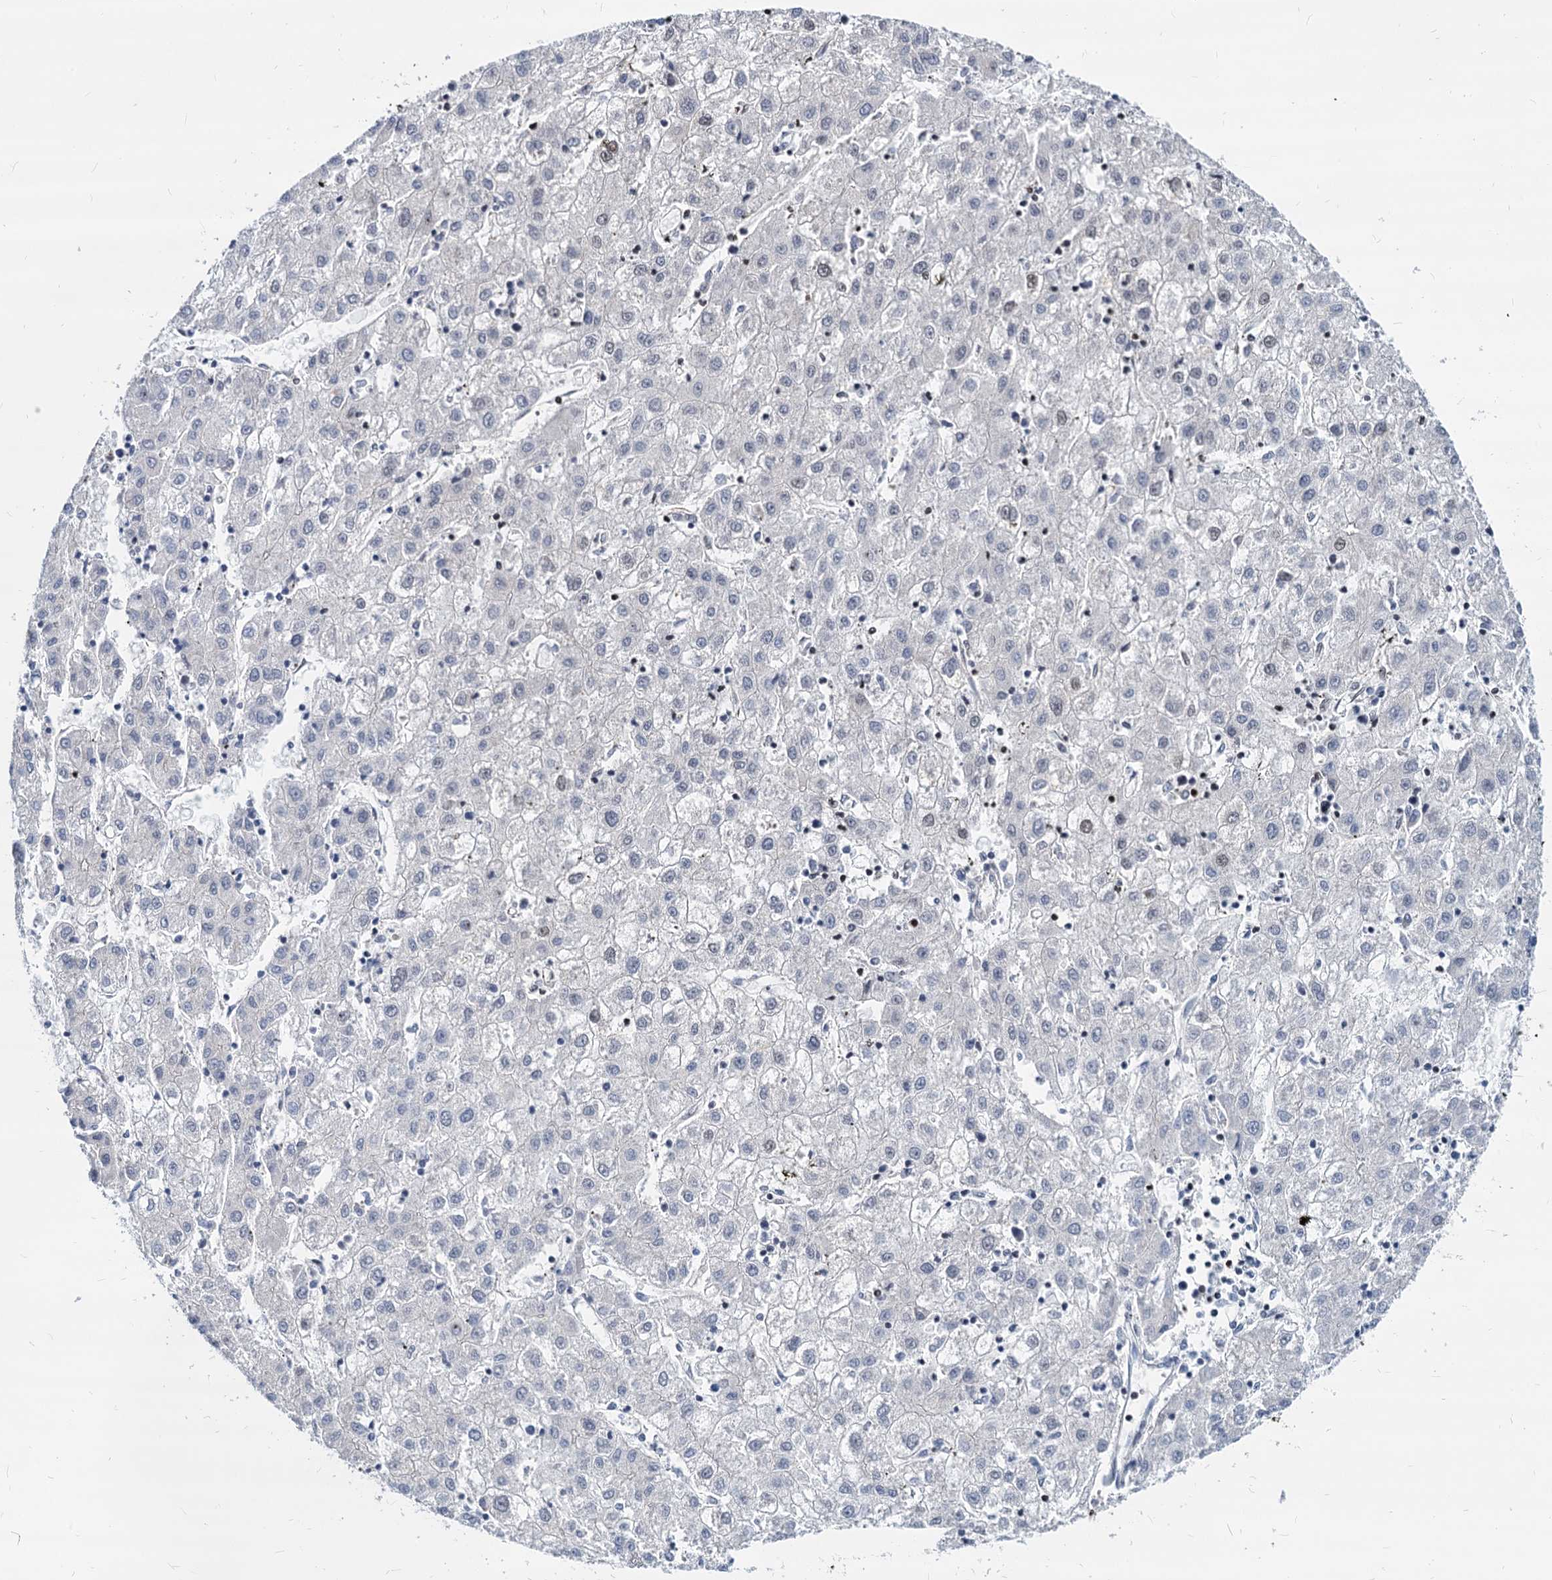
{"staining": {"intensity": "negative", "quantity": "none", "location": "none"}, "tissue": "liver cancer", "cell_type": "Tumor cells", "image_type": "cancer", "snomed": [{"axis": "morphology", "description": "Carcinoma, Hepatocellular, NOS"}, {"axis": "topography", "description": "Liver"}], "caption": "An immunohistochemistry histopathology image of liver cancer is shown. There is no staining in tumor cells of liver cancer.", "gene": "MECP2", "patient": {"sex": "male", "age": 72}}